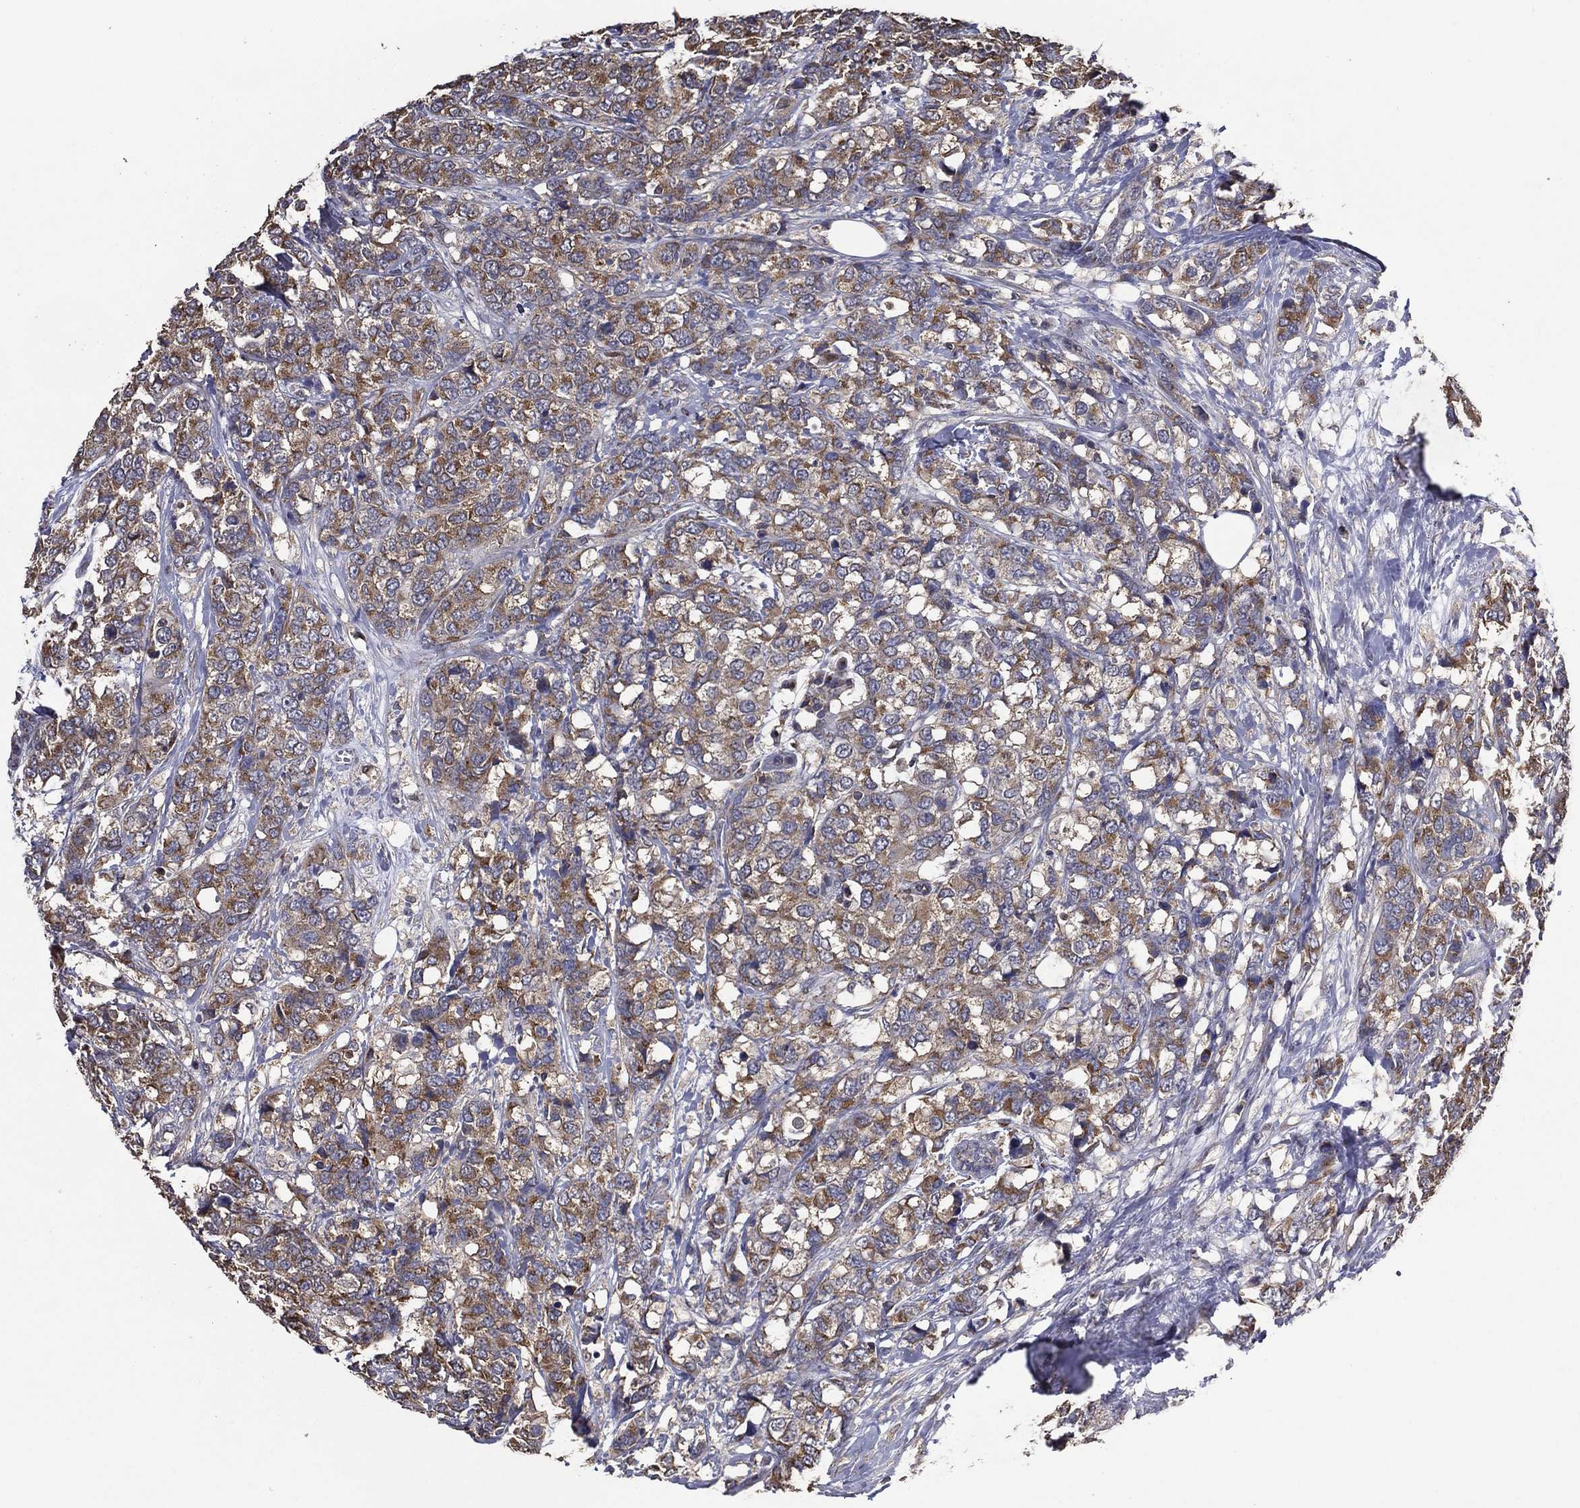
{"staining": {"intensity": "weak", "quantity": ">75%", "location": "cytoplasmic/membranous"}, "tissue": "breast cancer", "cell_type": "Tumor cells", "image_type": "cancer", "snomed": [{"axis": "morphology", "description": "Lobular carcinoma"}, {"axis": "topography", "description": "Breast"}], "caption": "Protein positivity by IHC demonstrates weak cytoplasmic/membranous staining in about >75% of tumor cells in breast cancer. (Brightfield microscopy of DAB IHC at high magnification).", "gene": "GPR183", "patient": {"sex": "female", "age": 59}}